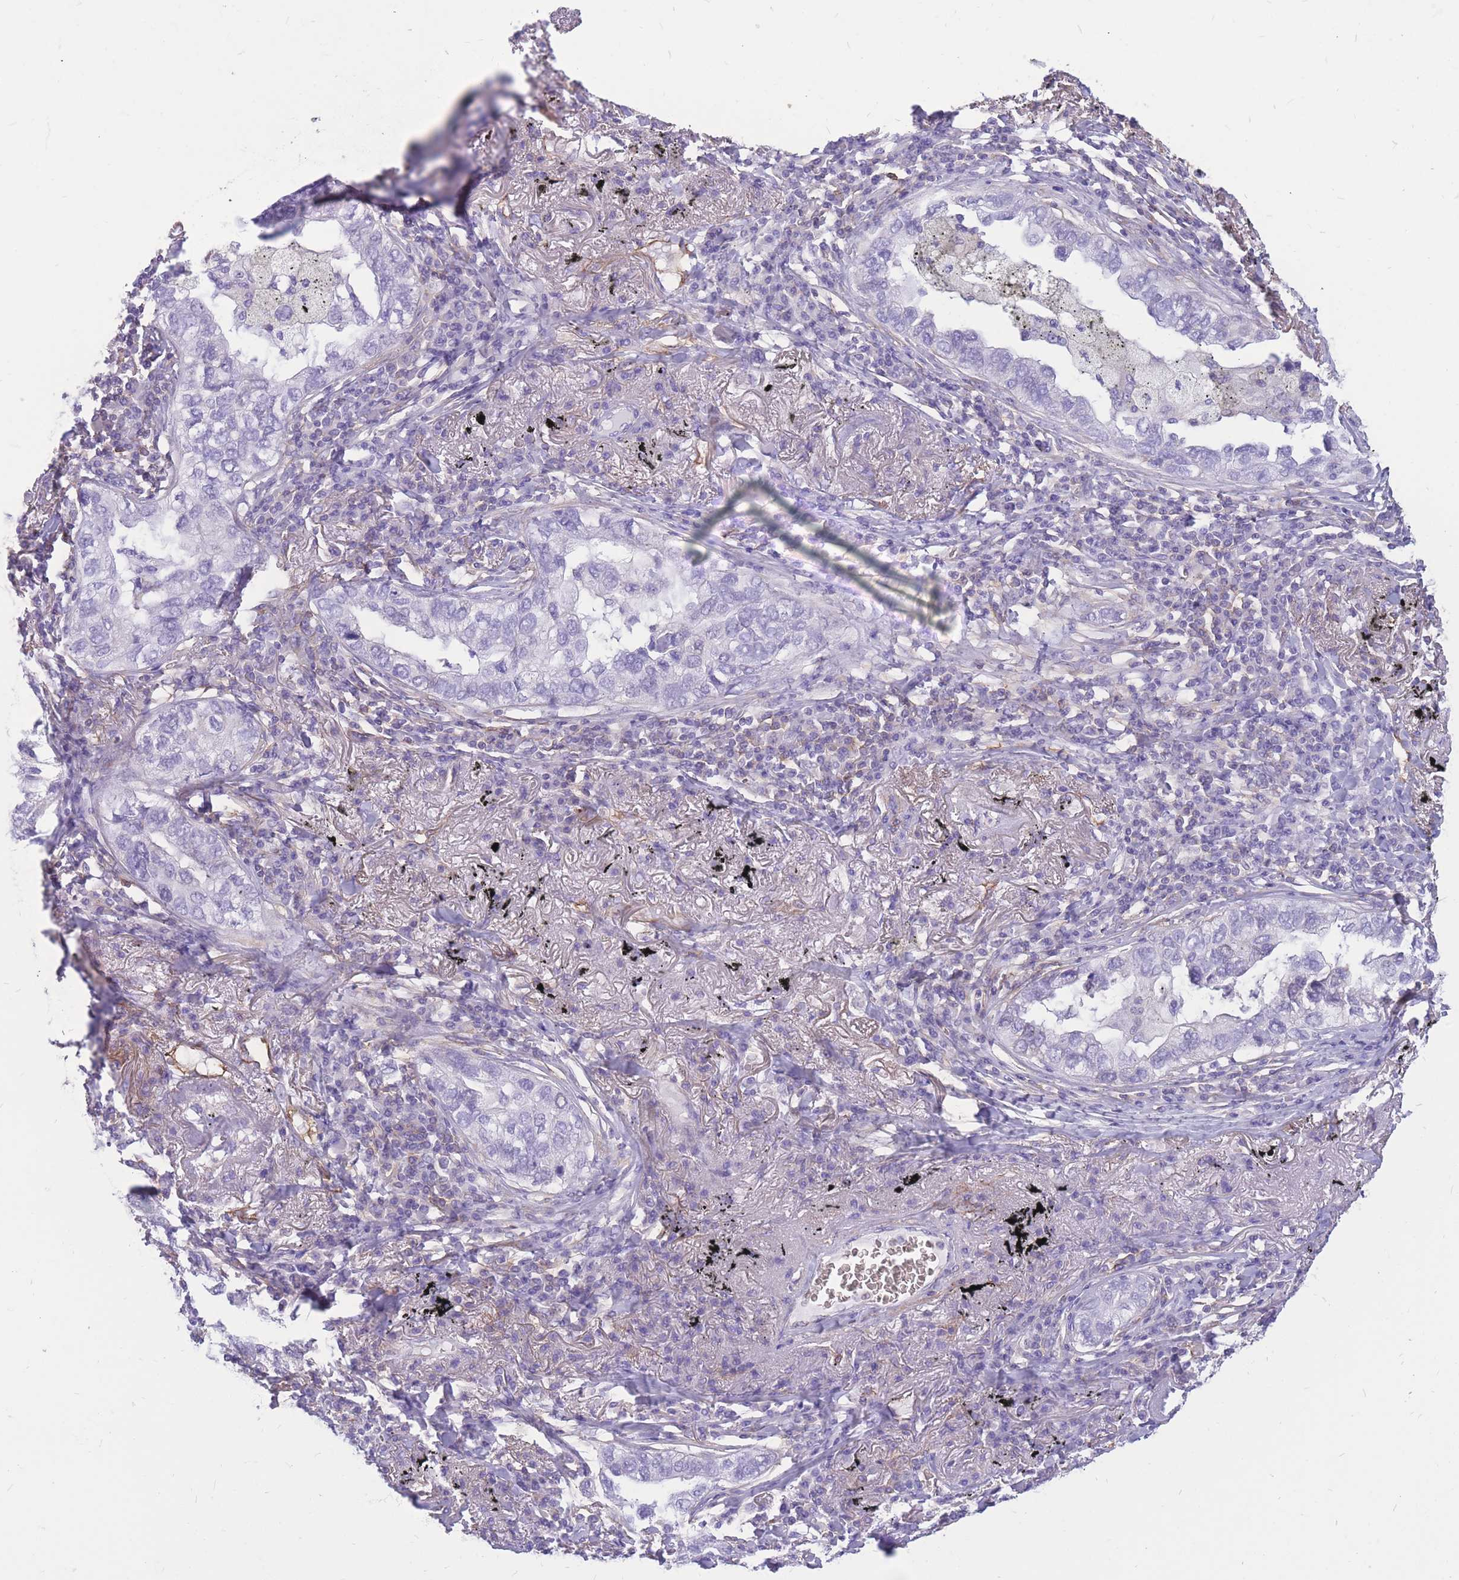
{"staining": {"intensity": "negative", "quantity": "none", "location": "none"}, "tissue": "lung cancer", "cell_type": "Tumor cells", "image_type": "cancer", "snomed": [{"axis": "morphology", "description": "Adenocarcinoma, NOS"}, {"axis": "topography", "description": "Lung"}], "caption": "Image shows no protein positivity in tumor cells of lung cancer (adenocarcinoma) tissue.", "gene": "ADD2", "patient": {"sex": "male", "age": 65}}